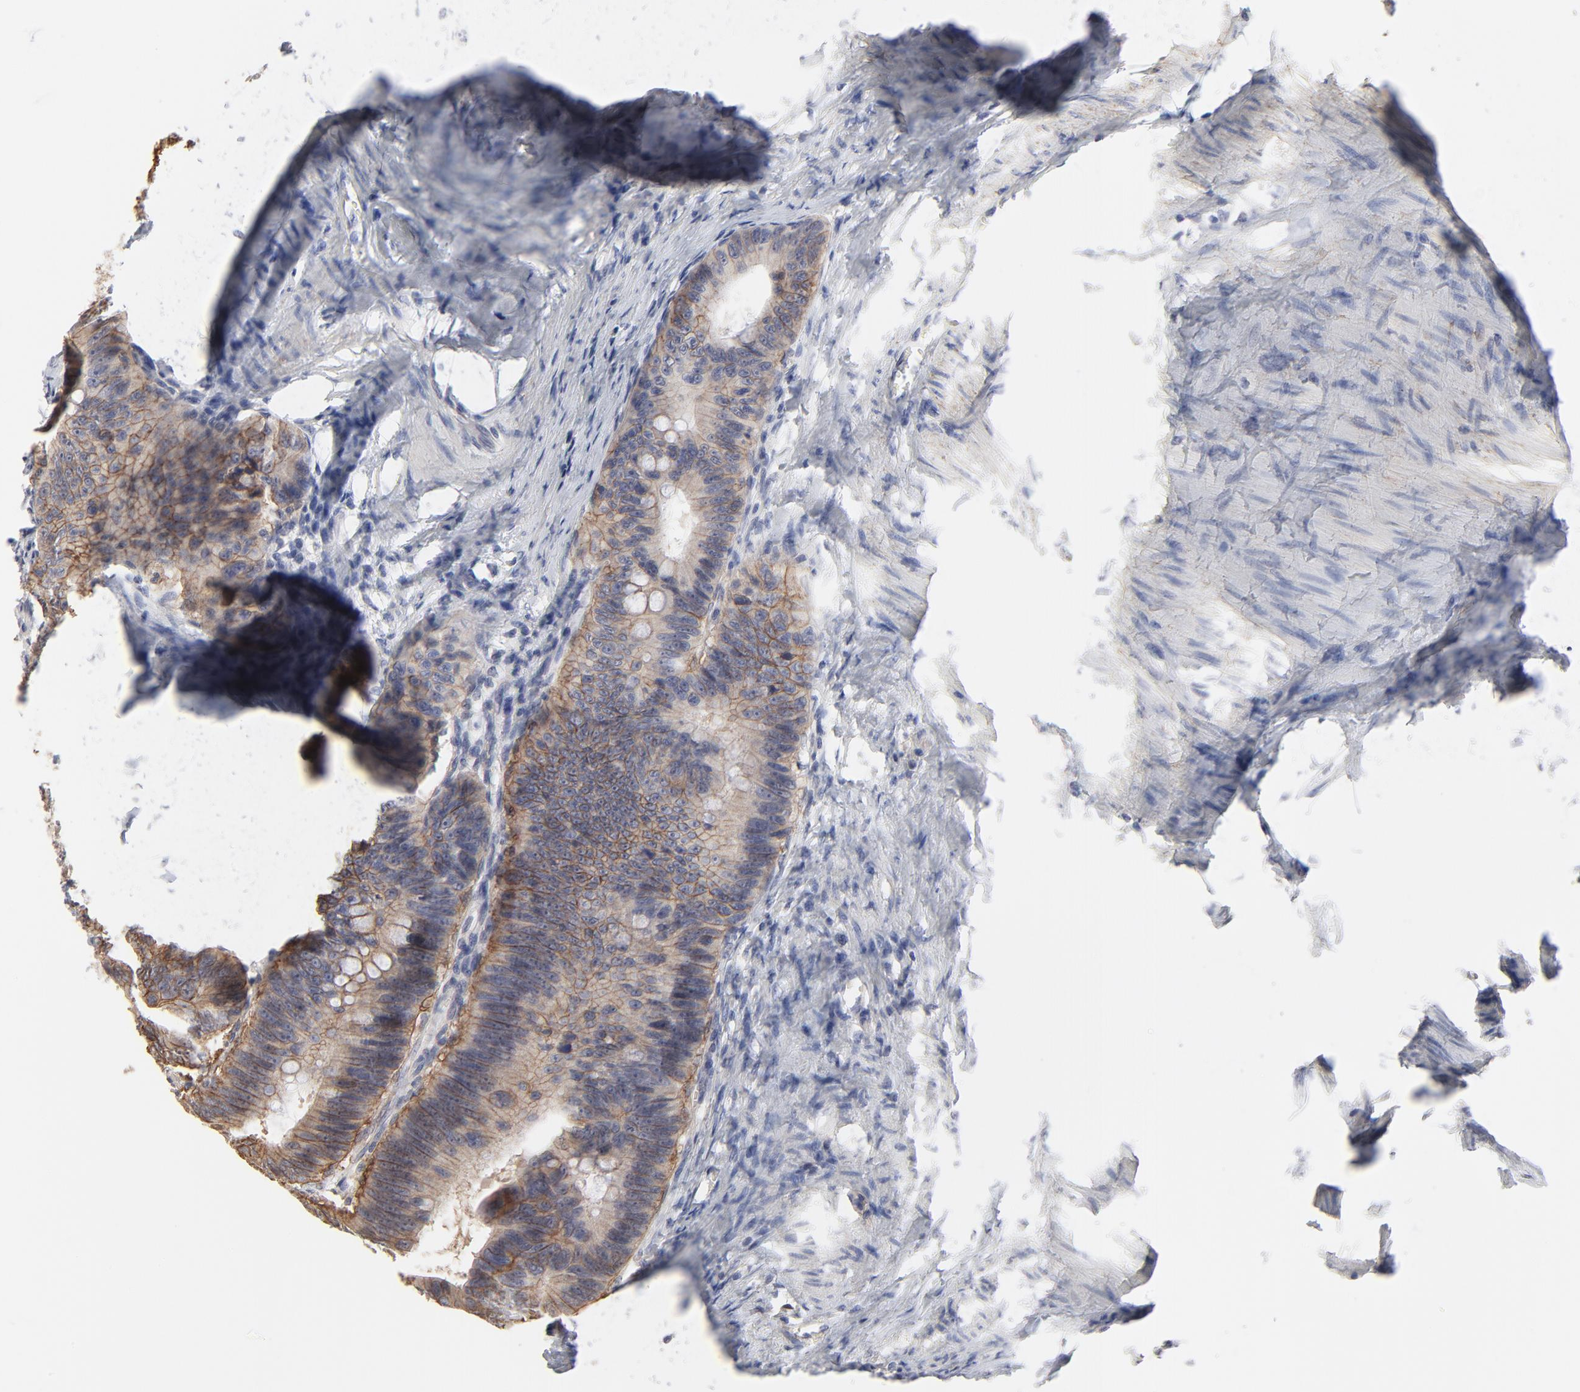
{"staining": {"intensity": "moderate", "quantity": ">75%", "location": "cytoplasmic/membranous"}, "tissue": "colorectal cancer", "cell_type": "Tumor cells", "image_type": "cancer", "snomed": [{"axis": "morphology", "description": "Adenocarcinoma, NOS"}, {"axis": "topography", "description": "Colon"}], "caption": "Colorectal cancer (adenocarcinoma) stained for a protein exhibits moderate cytoplasmic/membranous positivity in tumor cells.", "gene": "SLC16A1", "patient": {"sex": "female", "age": 55}}